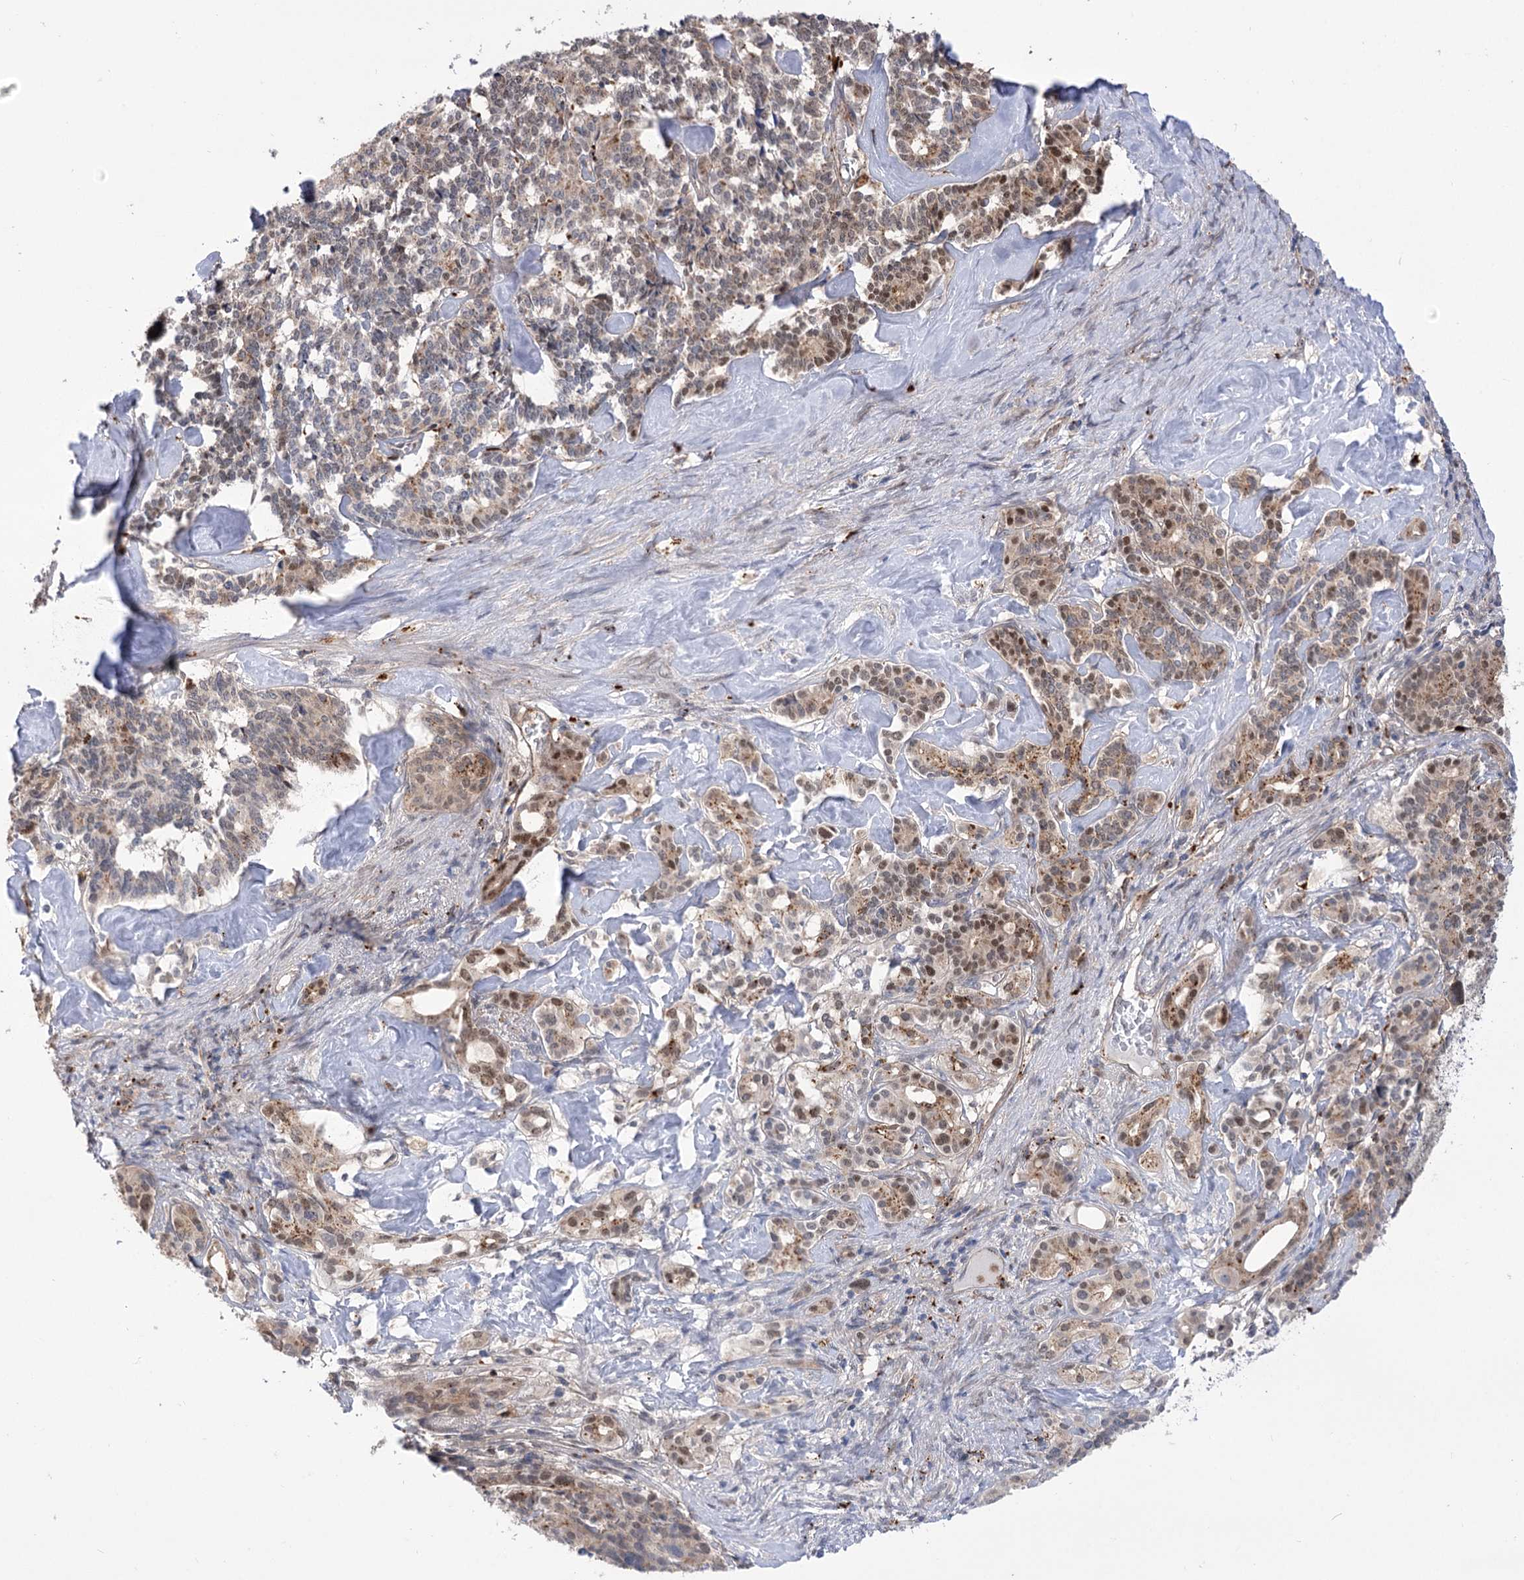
{"staining": {"intensity": "moderate", "quantity": "25%-75%", "location": "cytoplasmic/membranous,nuclear"}, "tissue": "pancreatic cancer", "cell_type": "Tumor cells", "image_type": "cancer", "snomed": [{"axis": "morphology", "description": "Adenocarcinoma, NOS"}, {"axis": "topography", "description": "Pancreas"}], "caption": "Protein expression analysis of human pancreatic cancer reveals moderate cytoplasmic/membranous and nuclear expression in about 25%-75% of tumor cells.", "gene": "SIAE", "patient": {"sex": "female", "age": 74}}